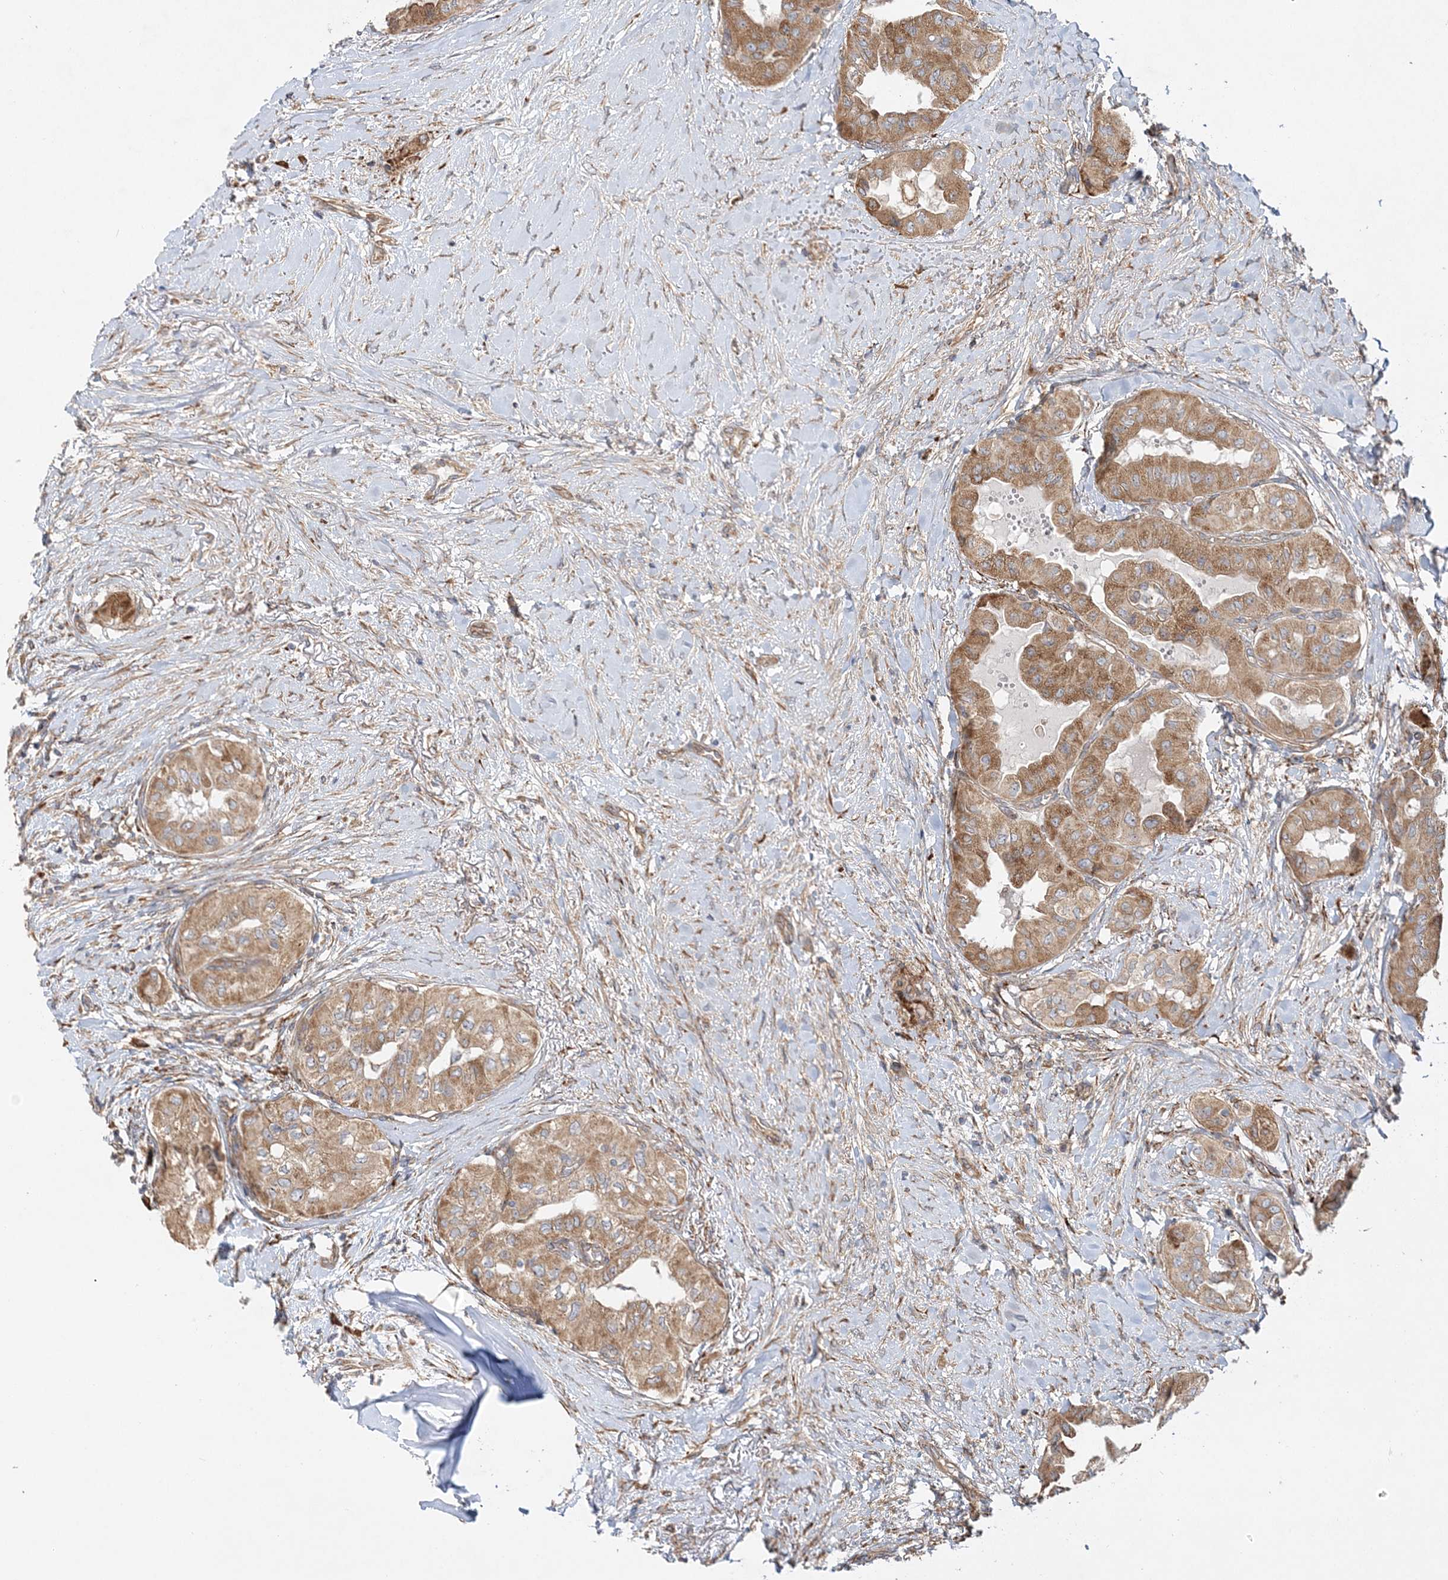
{"staining": {"intensity": "moderate", "quantity": ">75%", "location": "cytoplasmic/membranous"}, "tissue": "thyroid cancer", "cell_type": "Tumor cells", "image_type": "cancer", "snomed": [{"axis": "morphology", "description": "Papillary adenocarcinoma, NOS"}, {"axis": "topography", "description": "Thyroid gland"}], "caption": "About >75% of tumor cells in thyroid cancer (papillary adenocarcinoma) exhibit moderate cytoplasmic/membranous protein expression as visualized by brown immunohistochemical staining.", "gene": "ZFYVE16", "patient": {"sex": "female", "age": 59}}